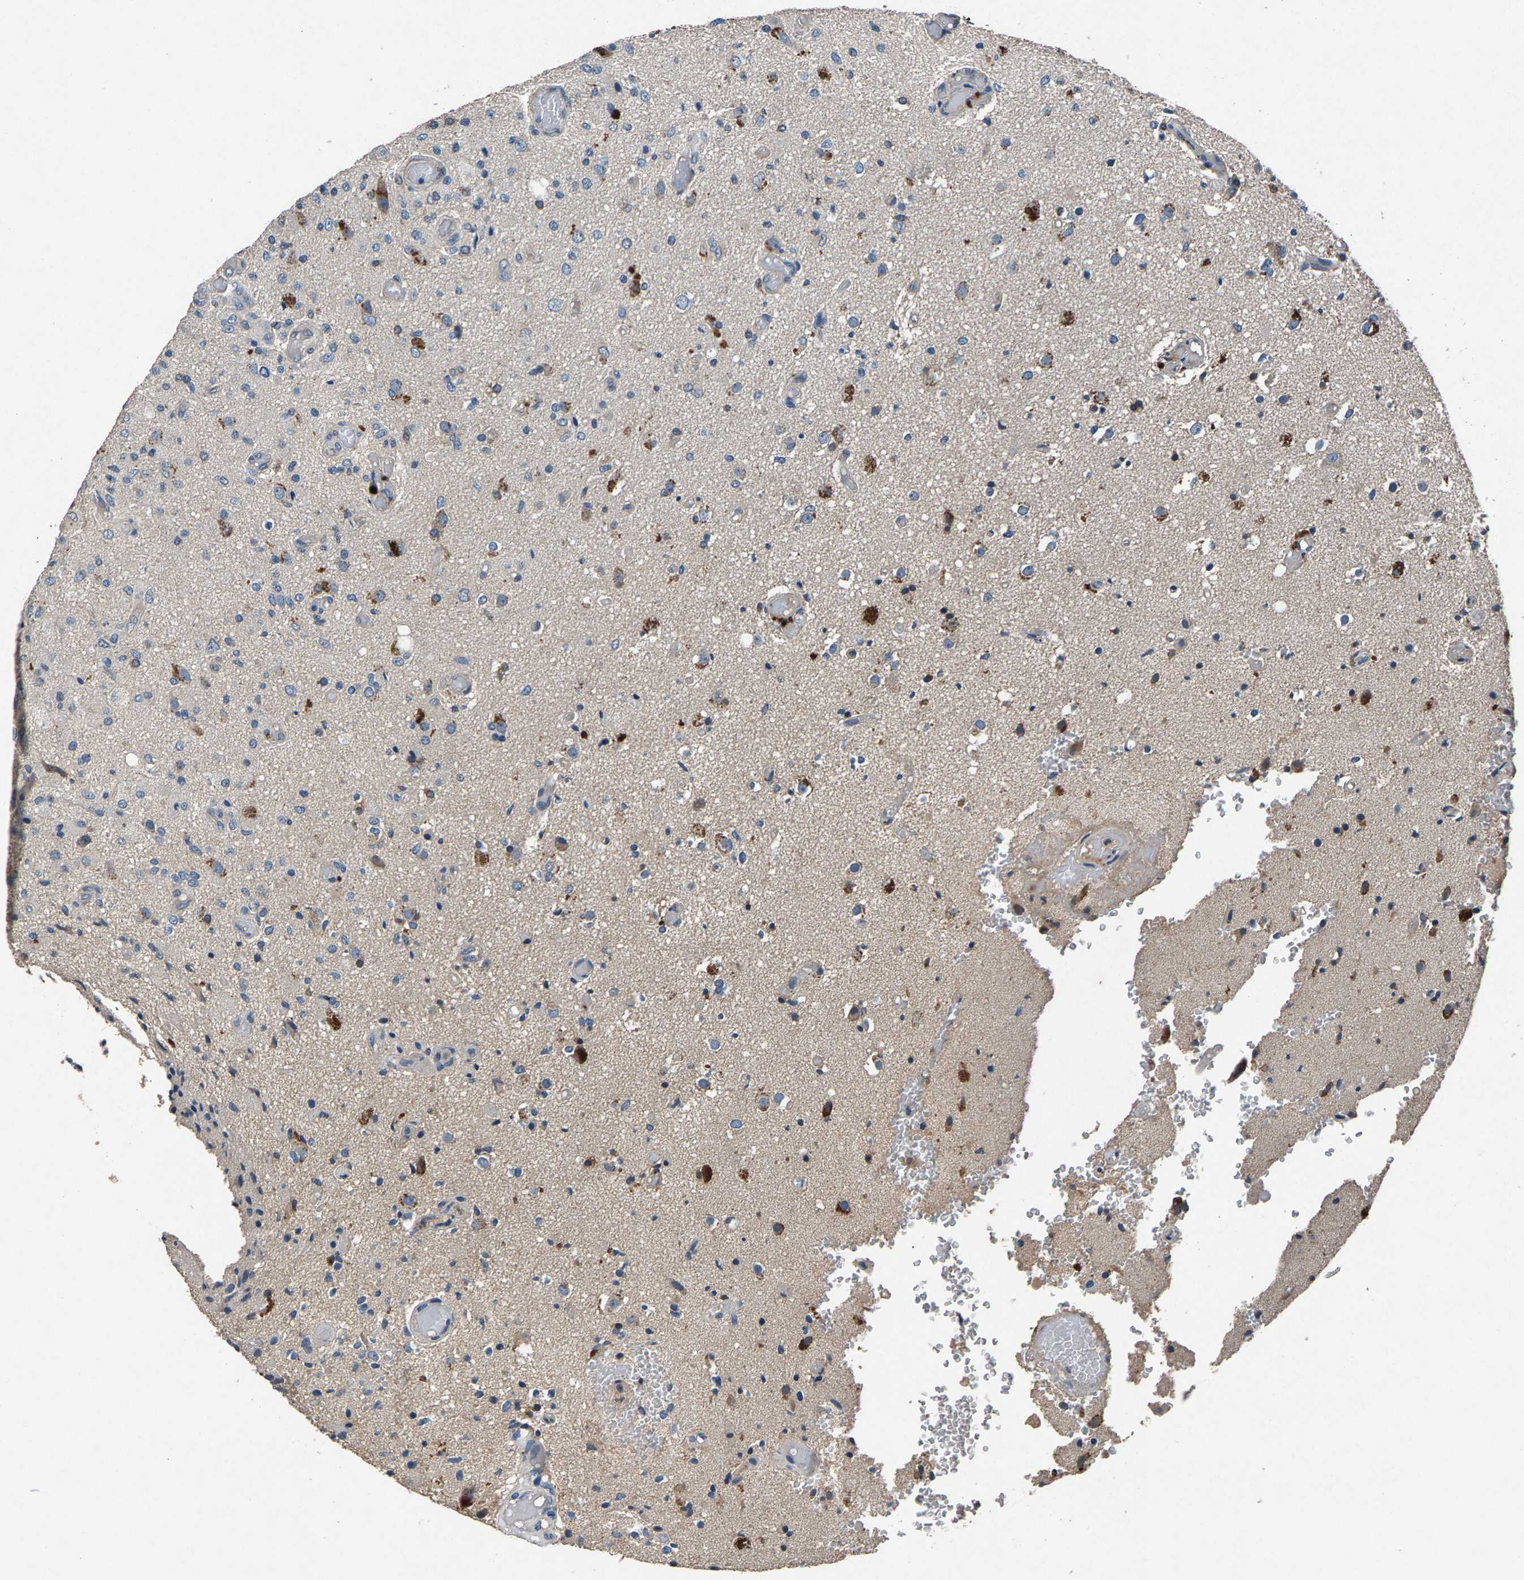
{"staining": {"intensity": "negative", "quantity": "none", "location": "none"}, "tissue": "glioma", "cell_type": "Tumor cells", "image_type": "cancer", "snomed": [{"axis": "morphology", "description": "Normal tissue, NOS"}, {"axis": "morphology", "description": "Glioma, malignant, High grade"}, {"axis": "topography", "description": "Cerebral cortex"}], "caption": "Image shows no significant protein staining in tumor cells of high-grade glioma (malignant). (DAB (3,3'-diaminobenzidine) IHC, high magnification).", "gene": "PRXL2C", "patient": {"sex": "male", "age": 77}}